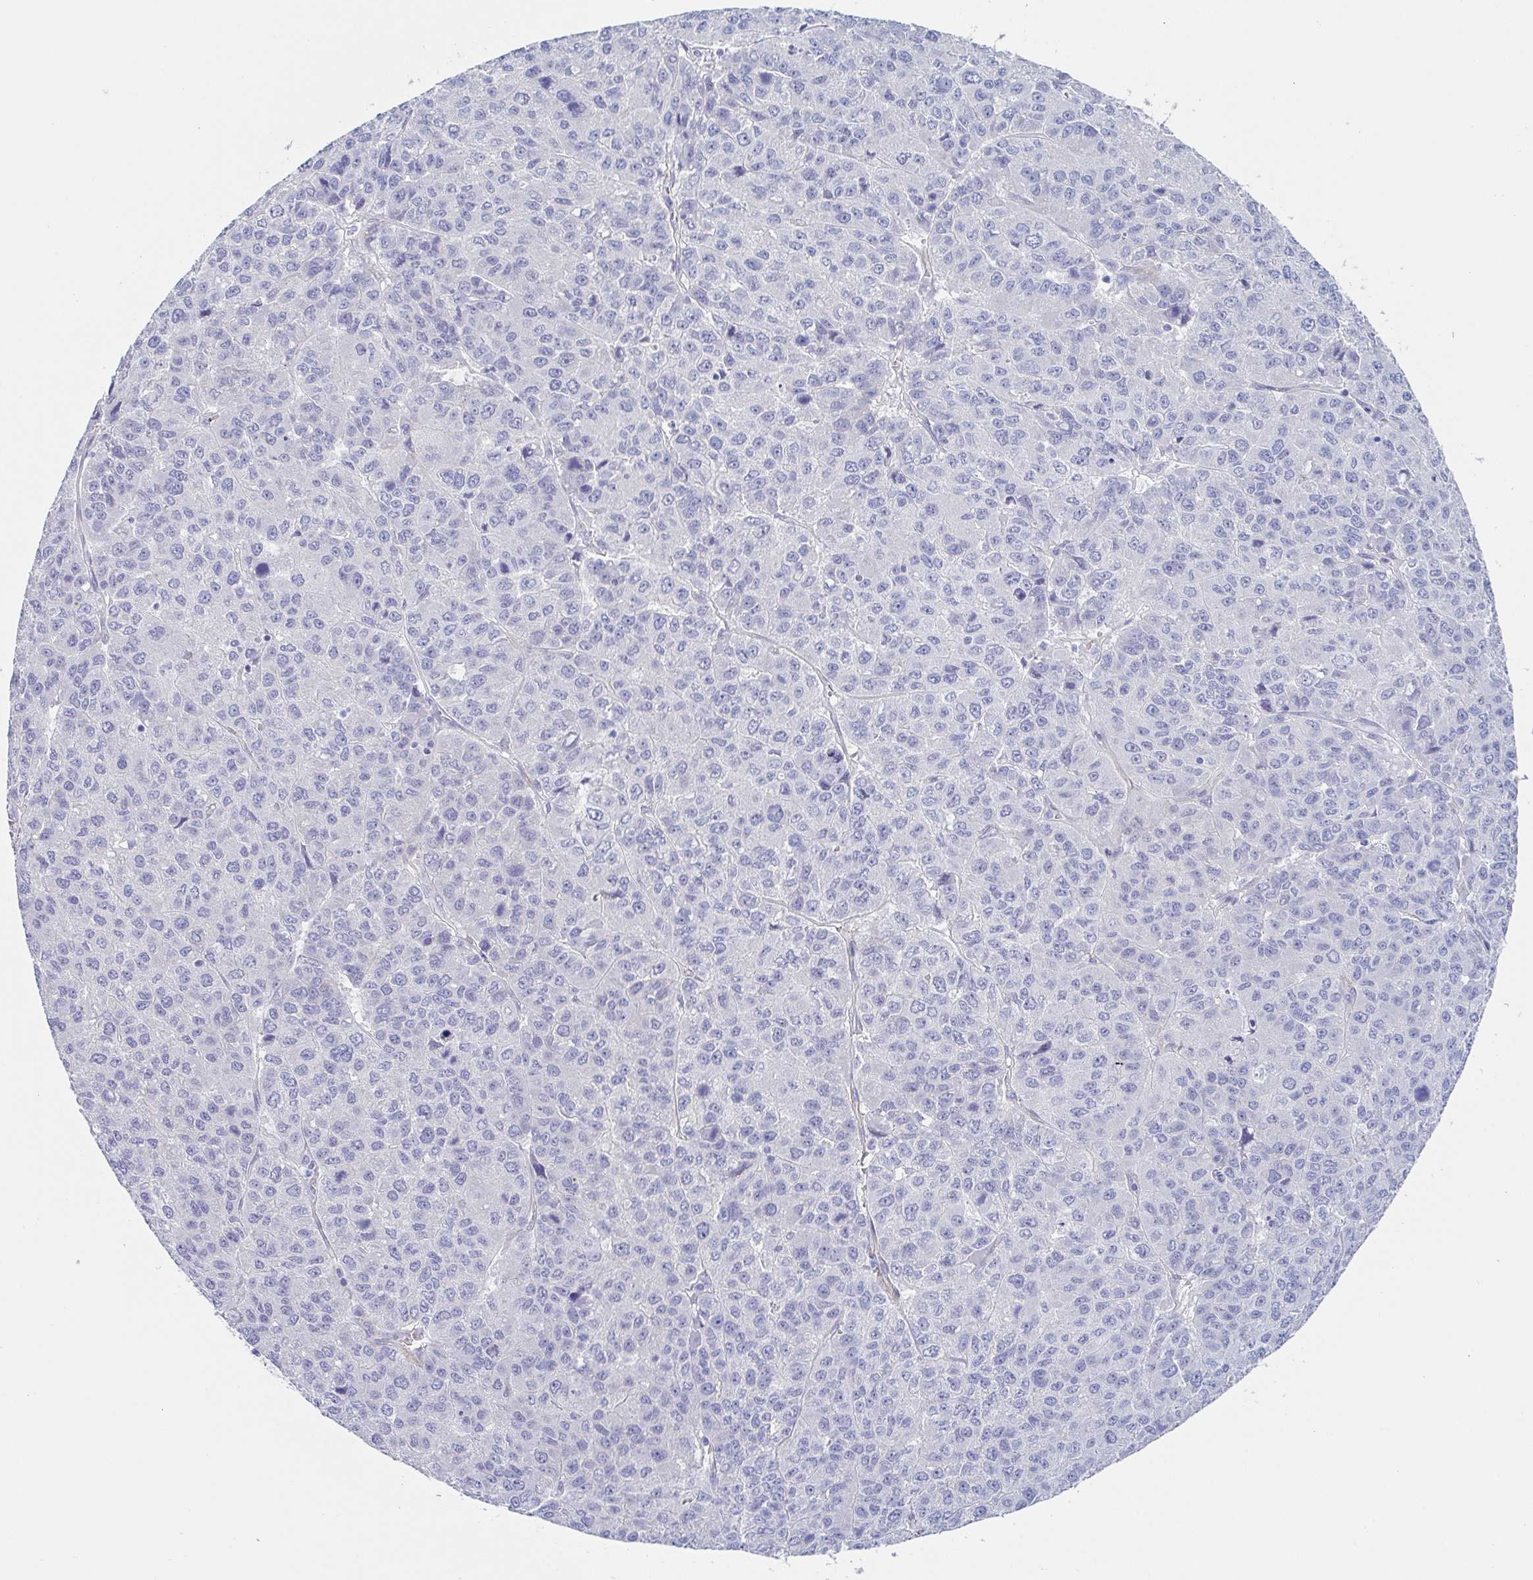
{"staining": {"intensity": "negative", "quantity": "none", "location": "none"}, "tissue": "liver cancer", "cell_type": "Tumor cells", "image_type": "cancer", "snomed": [{"axis": "morphology", "description": "Carcinoma, Hepatocellular, NOS"}, {"axis": "topography", "description": "Liver"}], "caption": "DAB immunohistochemical staining of hepatocellular carcinoma (liver) displays no significant expression in tumor cells. Nuclei are stained in blue.", "gene": "DYNC1I1", "patient": {"sex": "male", "age": 69}}